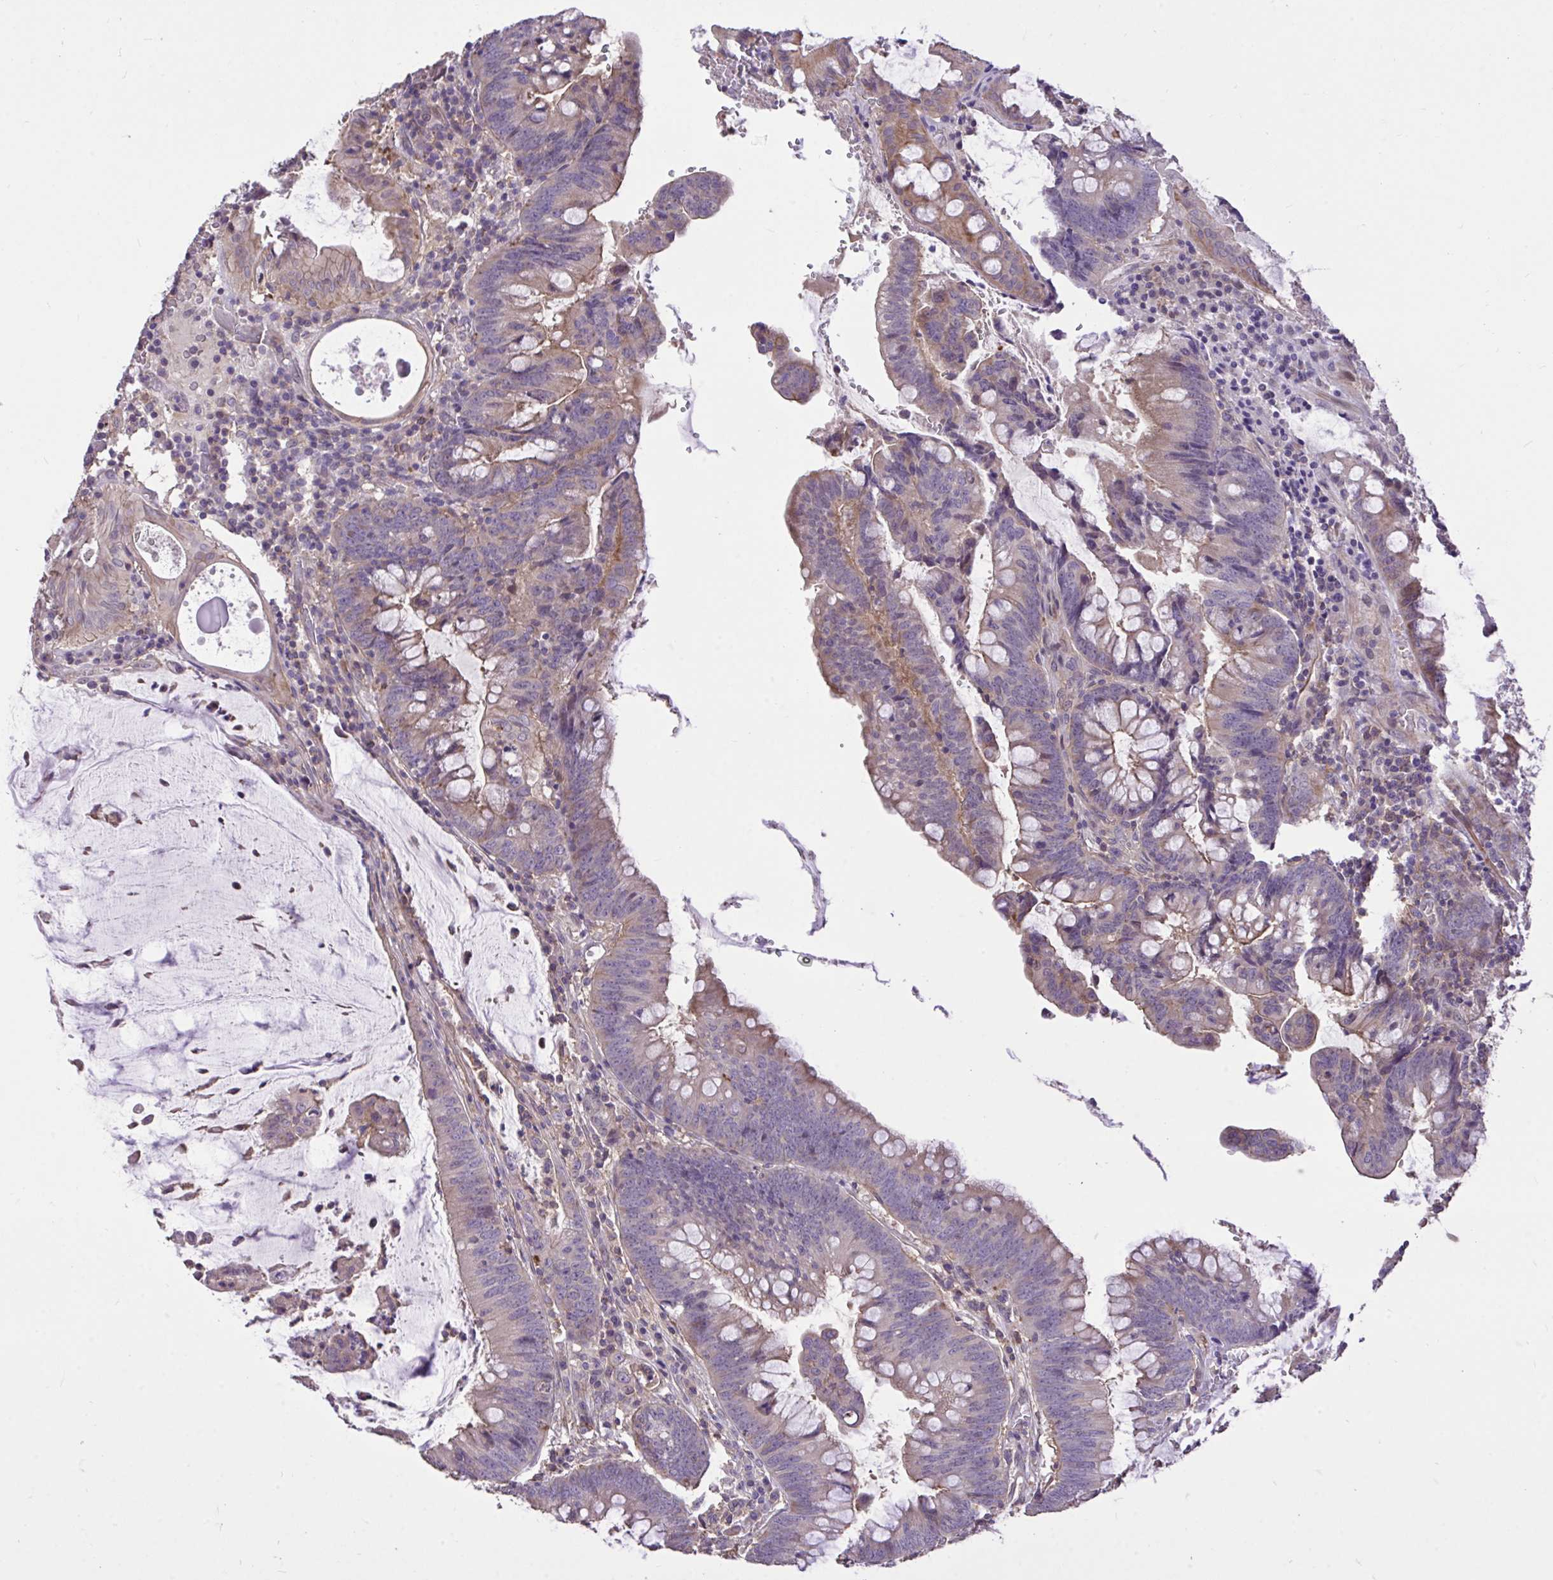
{"staining": {"intensity": "weak", "quantity": "25%-75%", "location": "cytoplasmic/membranous"}, "tissue": "colorectal cancer", "cell_type": "Tumor cells", "image_type": "cancer", "snomed": [{"axis": "morphology", "description": "Adenocarcinoma, NOS"}, {"axis": "topography", "description": "Colon"}], "caption": "Immunohistochemical staining of colorectal adenocarcinoma demonstrates low levels of weak cytoplasmic/membranous staining in about 25%-75% of tumor cells.", "gene": "IGFL2", "patient": {"sex": "male", "age": 62}}